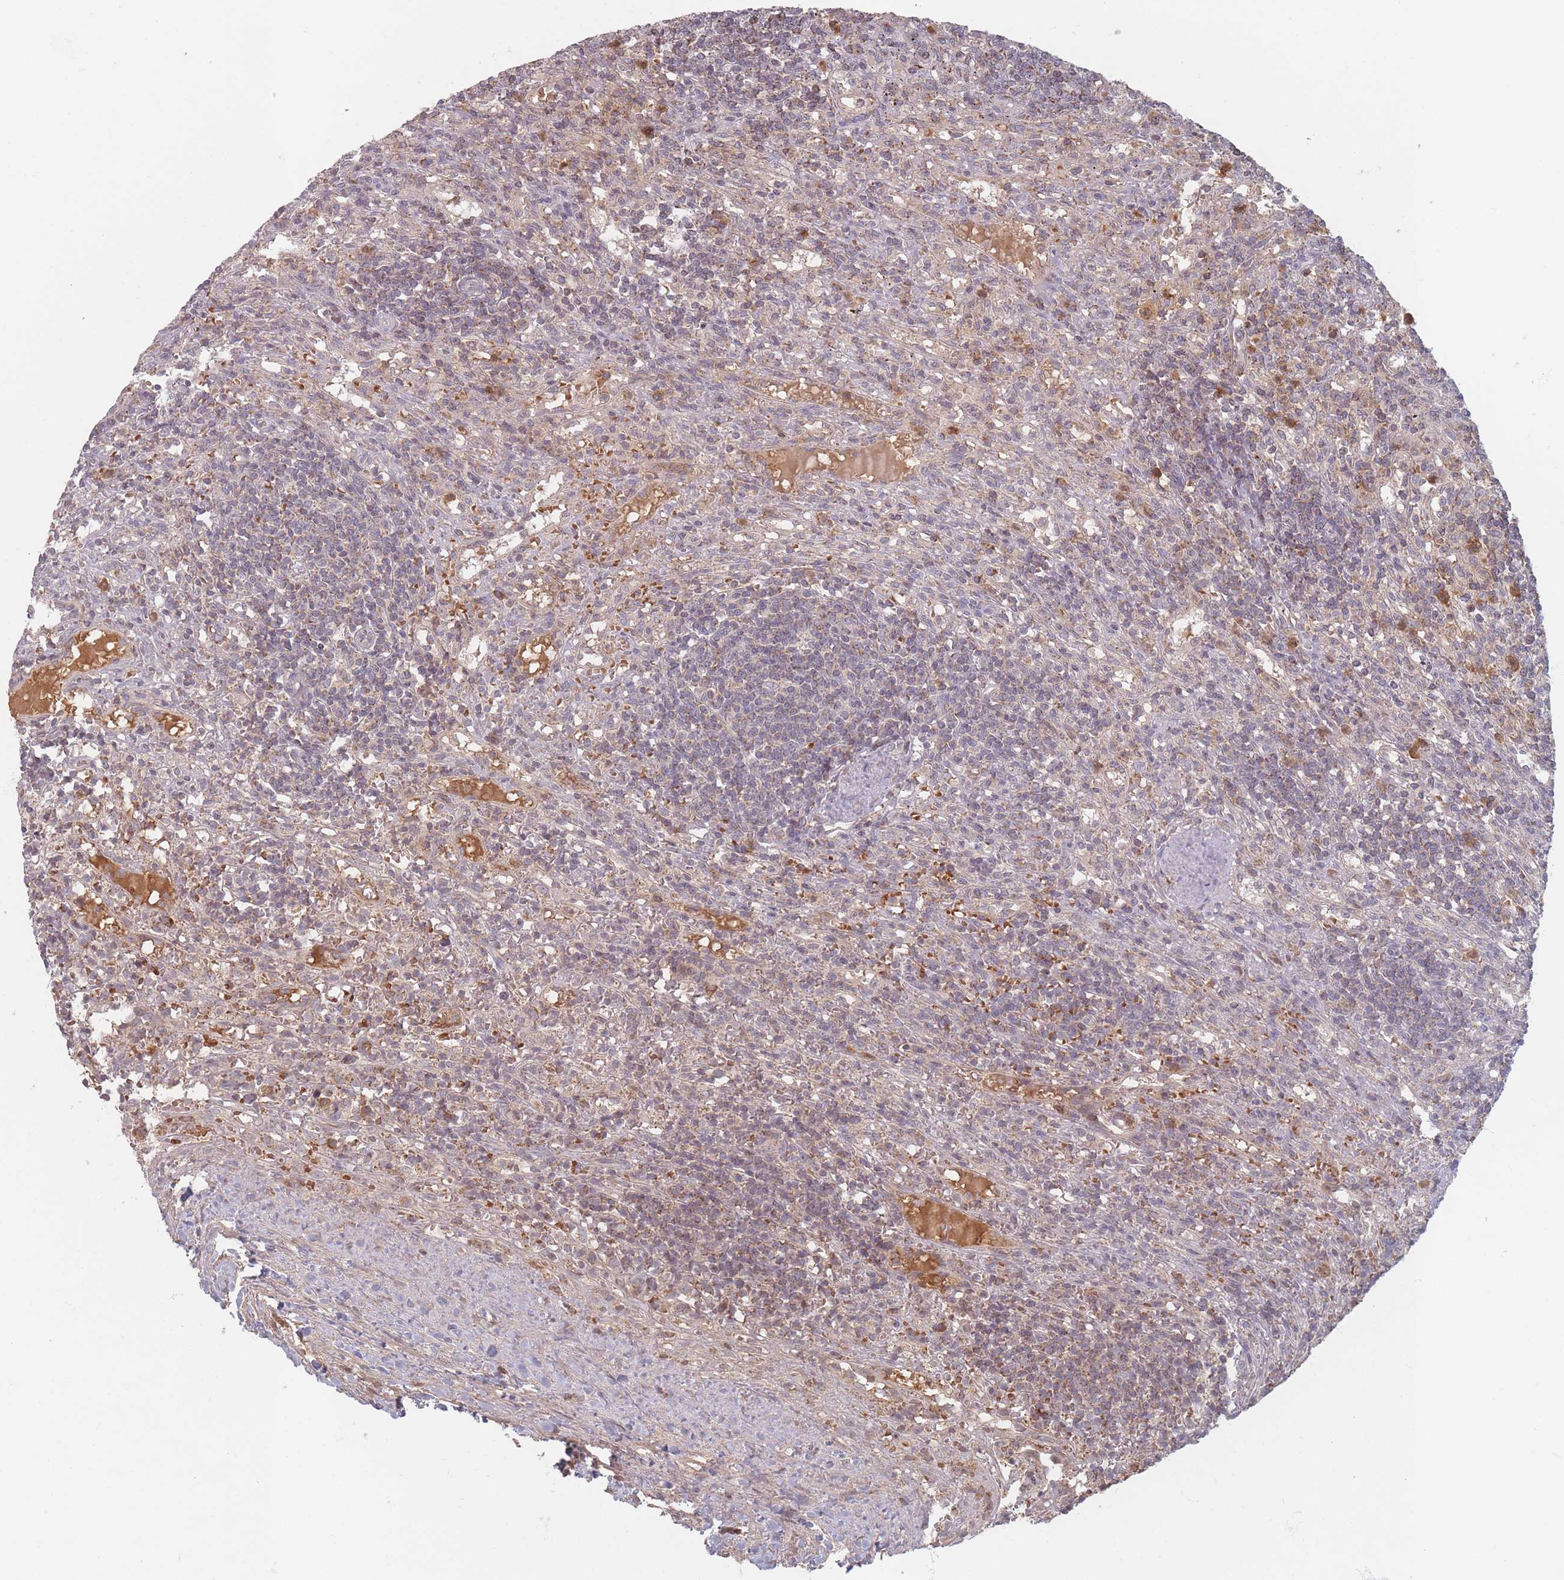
{"staining": {"intensity": "moderate", "quantity": "25%-75%", "location": "cytoplasmic/membranous"}, "tissue": "lymphoma", "cell_type": "Tumor cells", "image_type": "cancer", "snomed": [{"axis": "morphology", "description": "Malignant lymphoma, non-Hodgkin's type, Low grade"}, {"axis": "topography", "description": "Spleen"}], "caption": "Human malignant lymphoma, non-Hodgkin's type (low-grade) stained for a protein (brown) reveals moderate cytoplasmic/membranous positive positivity in about 25%-75% of tumor cells.", "gene": "OR2M4", "patient": {"sex": "male", "age": 76}}